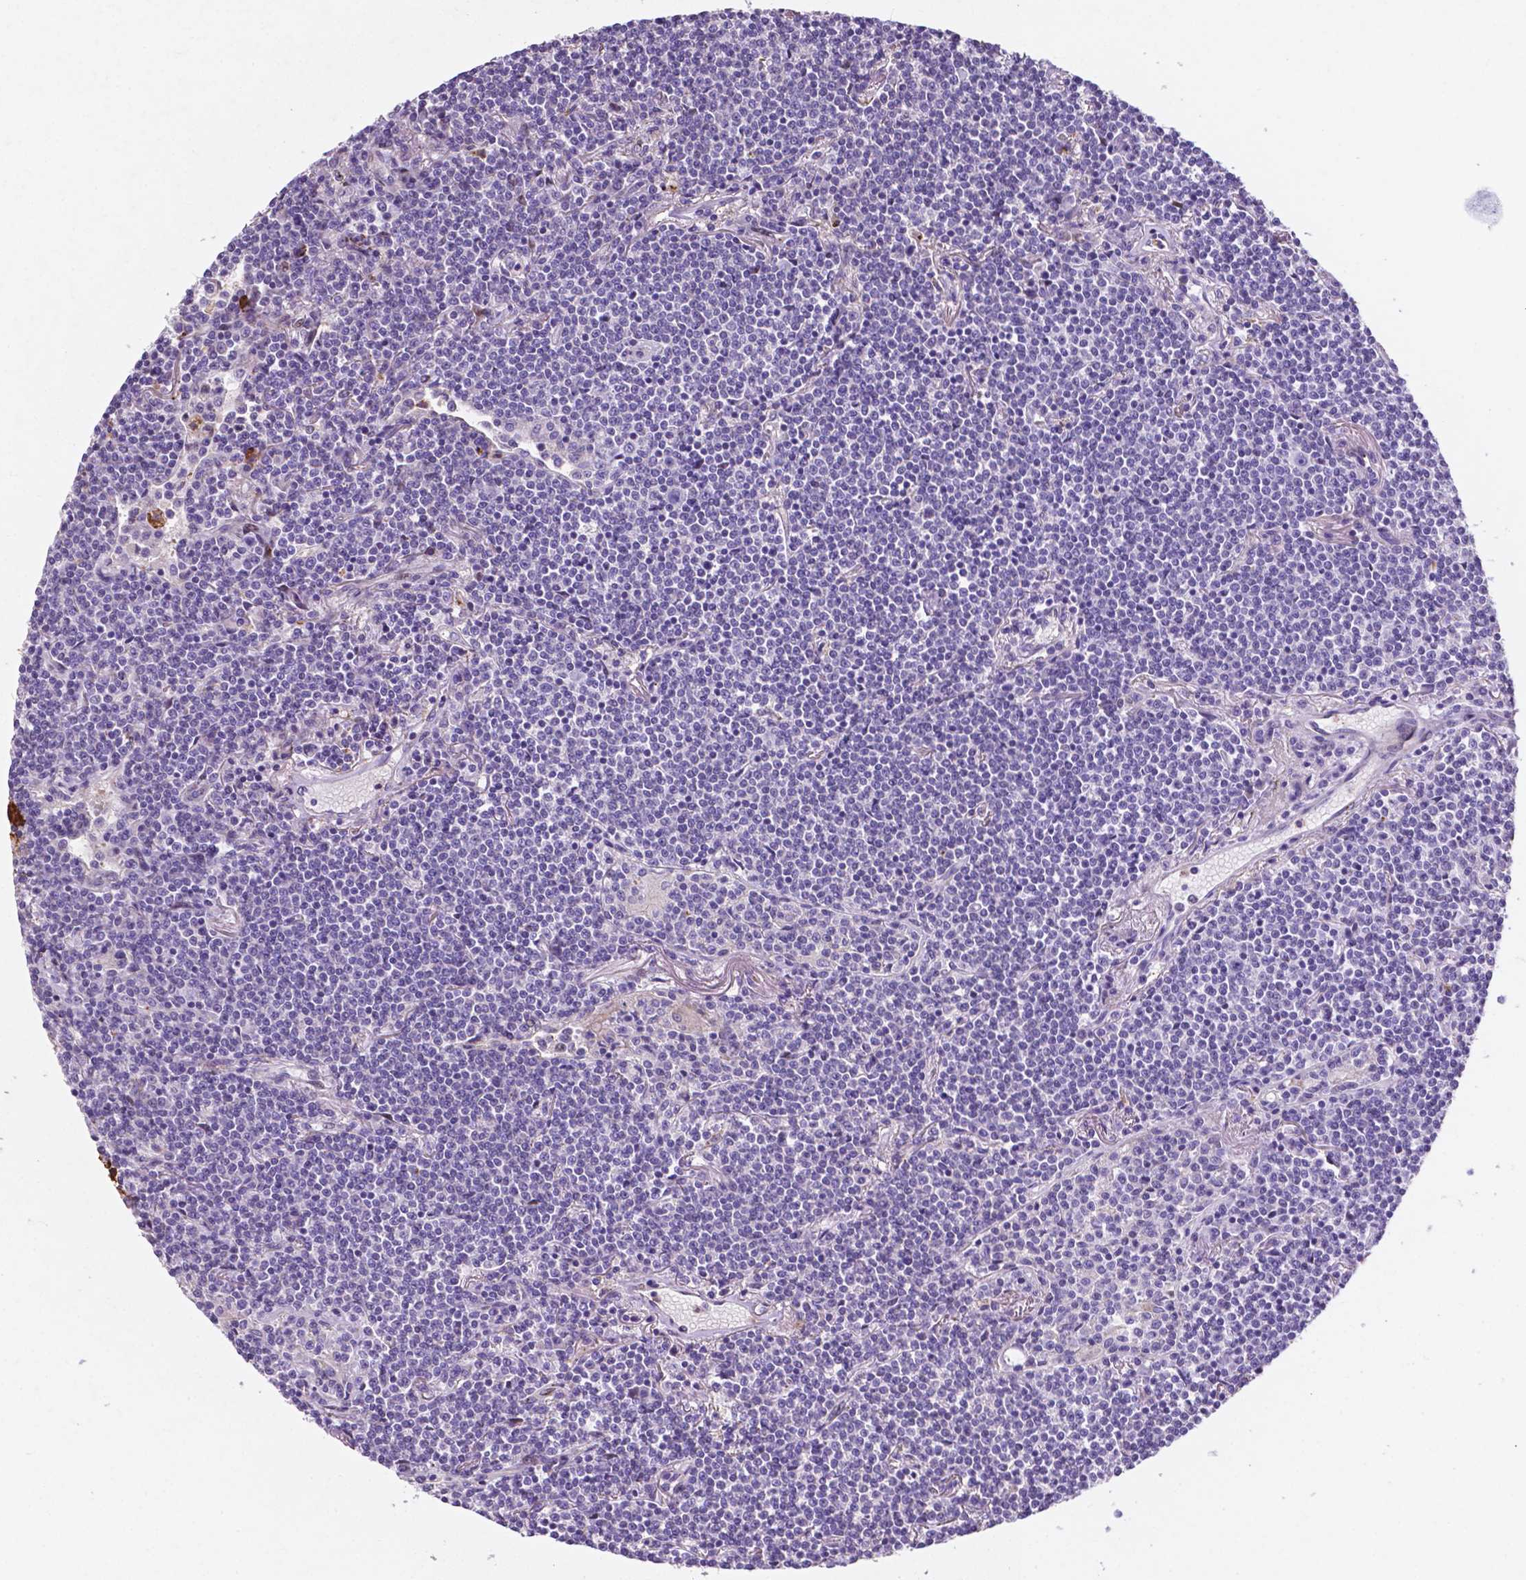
{"staining": {"intensity": "negative", "quantity": "none", "location": "none"}, "tissue": "lymphoma", "cell_type": "Tumor cells", "image_type": "cancer", "snomed": [{"axis": "morphology", "description": "Malignant lymphoma, non-Hodgkin's type, Low grade"}, {"axis": "topography", "description": "Lung"}], "caption": "This histopathology image is of malignant lymphoma, non-Hodgkin's type (low-grade) stained with immunohistochemistry (IHC) to label a protein in brown with the nuclei are counter-stained blue. There is no expression in tumor cells. Brightfield microscopy of immunohistochemistry stained with DAB (brown) and hematoxylin (blue), captured at high magnification.", "gene": "TM4SF20", "patient": {"sex": "female", "age": 71}}